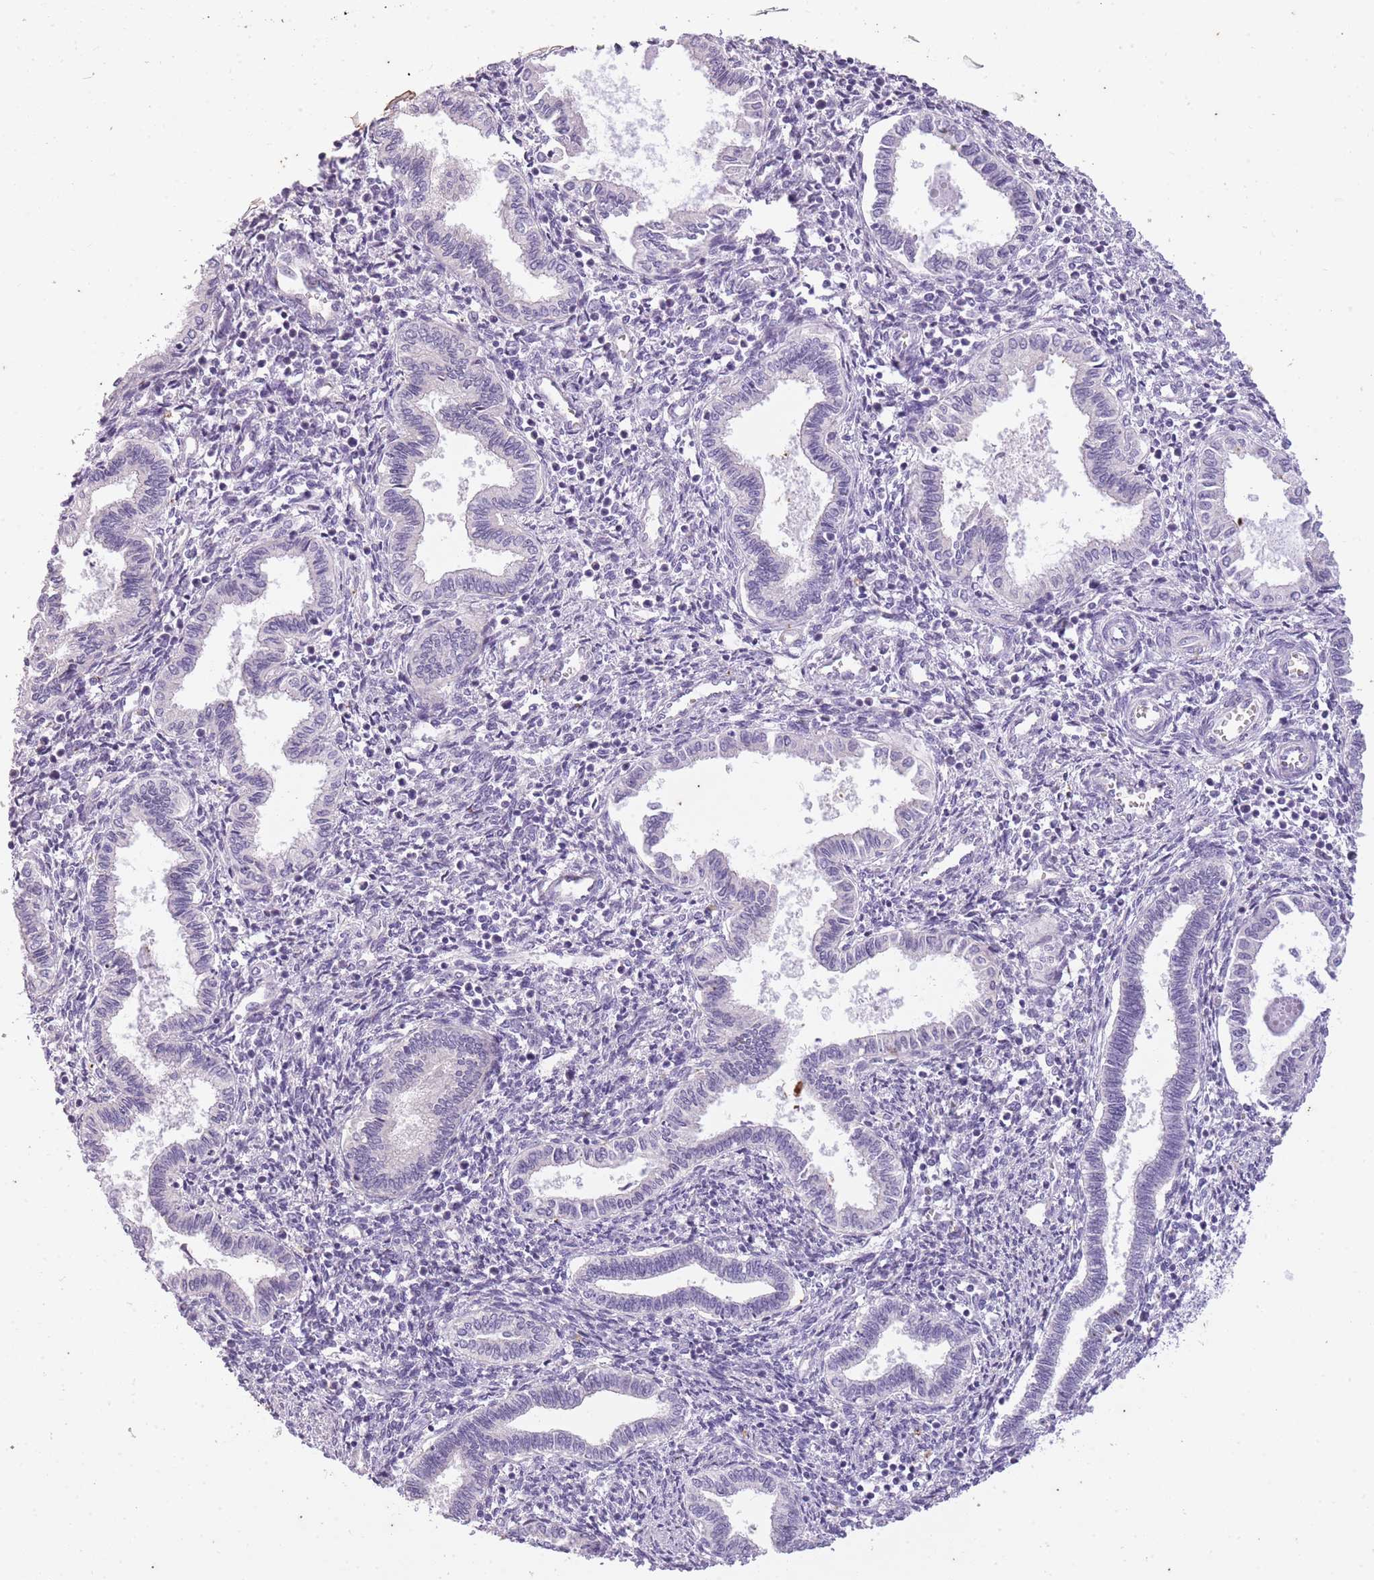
{"staining": {"intensity": "negative", "quantity": "none", "location": "none"}, "tissue": "endometrium", "cell_type": "Cells in endometrial stroma", "image_type": "normal", "snomed": [{"axis": "morphology", "description": "Normal tissue, NOS"}, {"axis": "topography", "description": "Endometrium"}], "caption": "A histopathology image of endometrium stained for a protein shows no brown staining in cells in endometrial stroma.", "gene": "CNTNAP3B", "patient": {"sex": "female", "age": 37}}